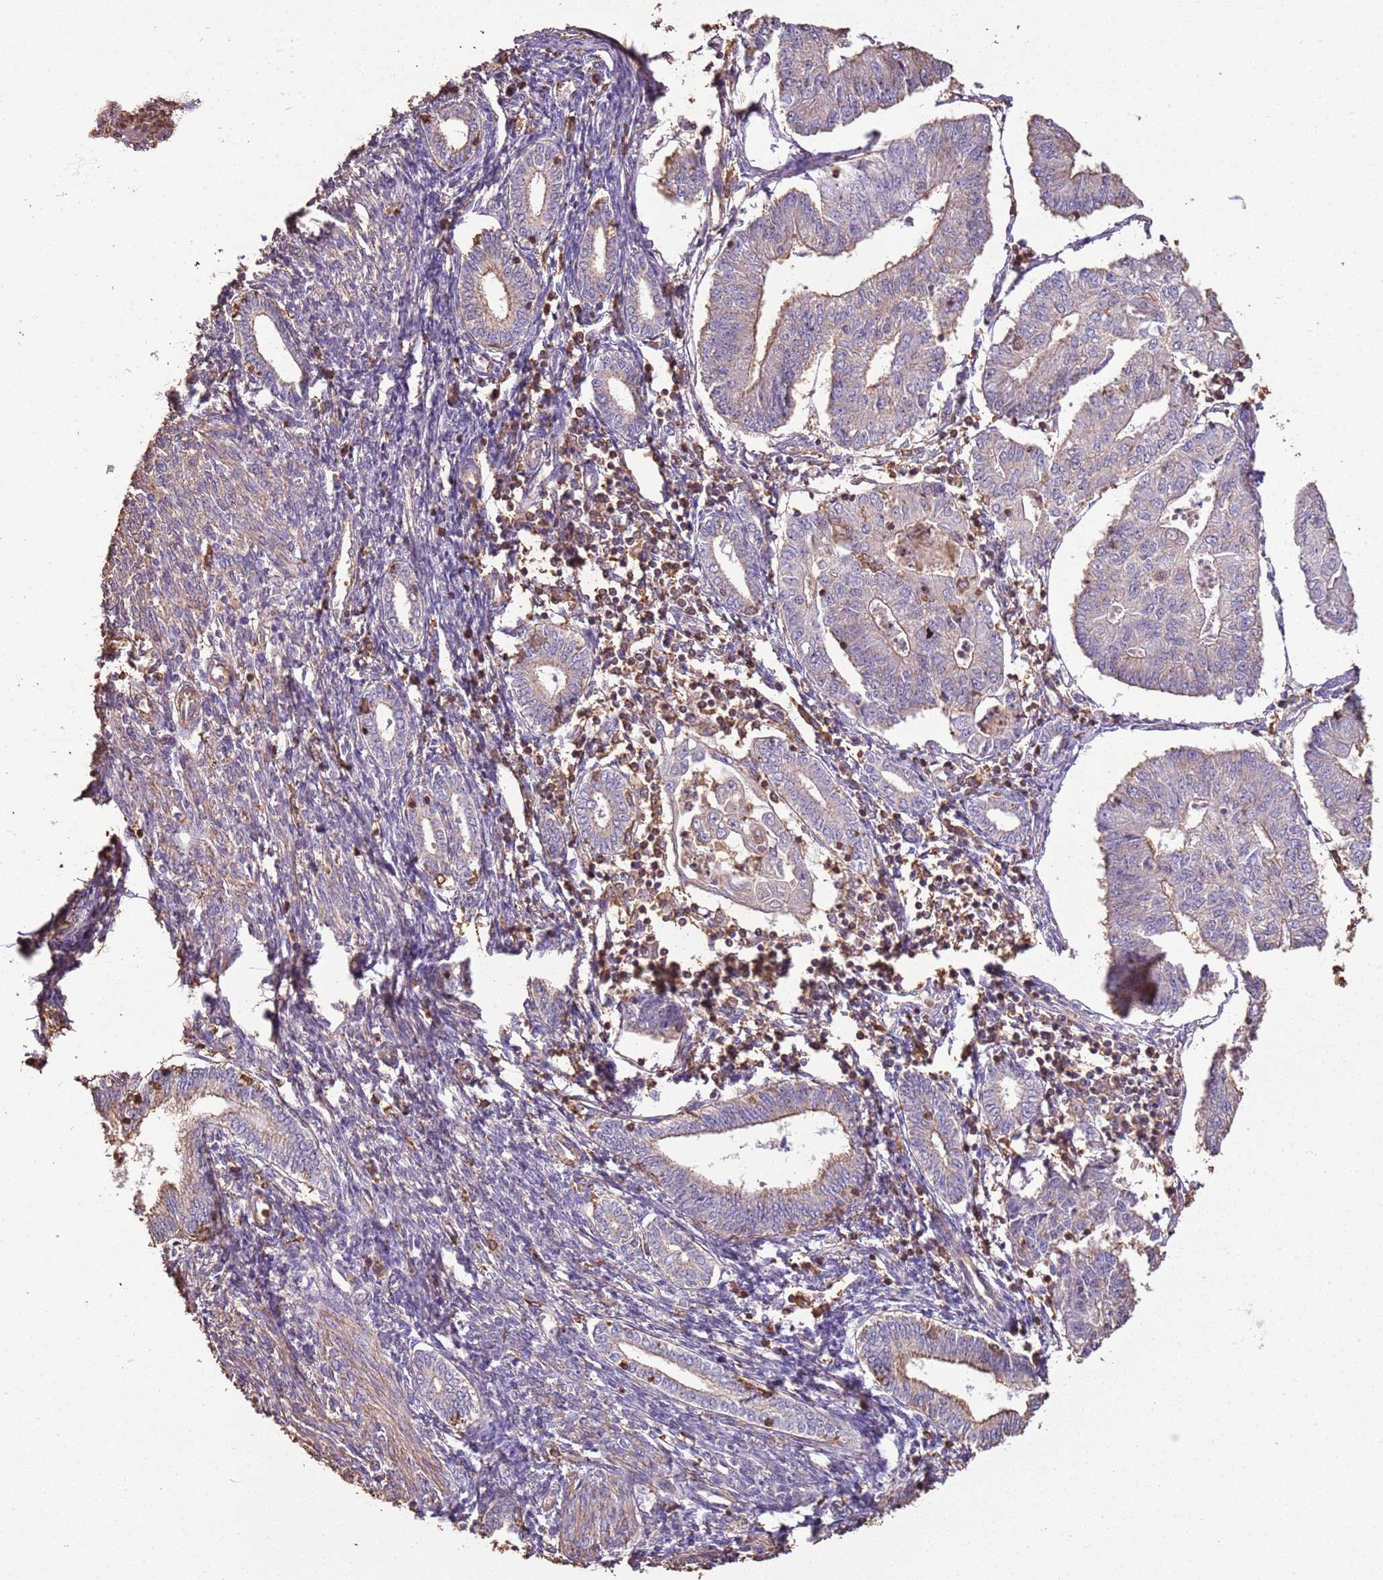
{"staining": {"intensity": "weak", "quantity": "<25%", "location": "cytoplasmic/membranous"}, "tissue": "endometrial cancer", "cell_type": "Tumor cells", "image_type": "cancer", "snomed": [{"axis": "morphology", "description": "Adenocarcinoma, NOS"}, {"axis": "topography", "description": "Endometrium"}], "caption": "A high-resolution micrograph shows immunohistochemistry (IHC) staining of adenocarcinoma (endometrial), which displays no significant positivity in tumor cells. The staining was performed using DAB to visualize the protein expression in brown, while the nuclei were stained in blue with hematoxylin (Magnification: 20x).", "gene": "ARL10", "patient": {"sex": "female", "age": 56}}